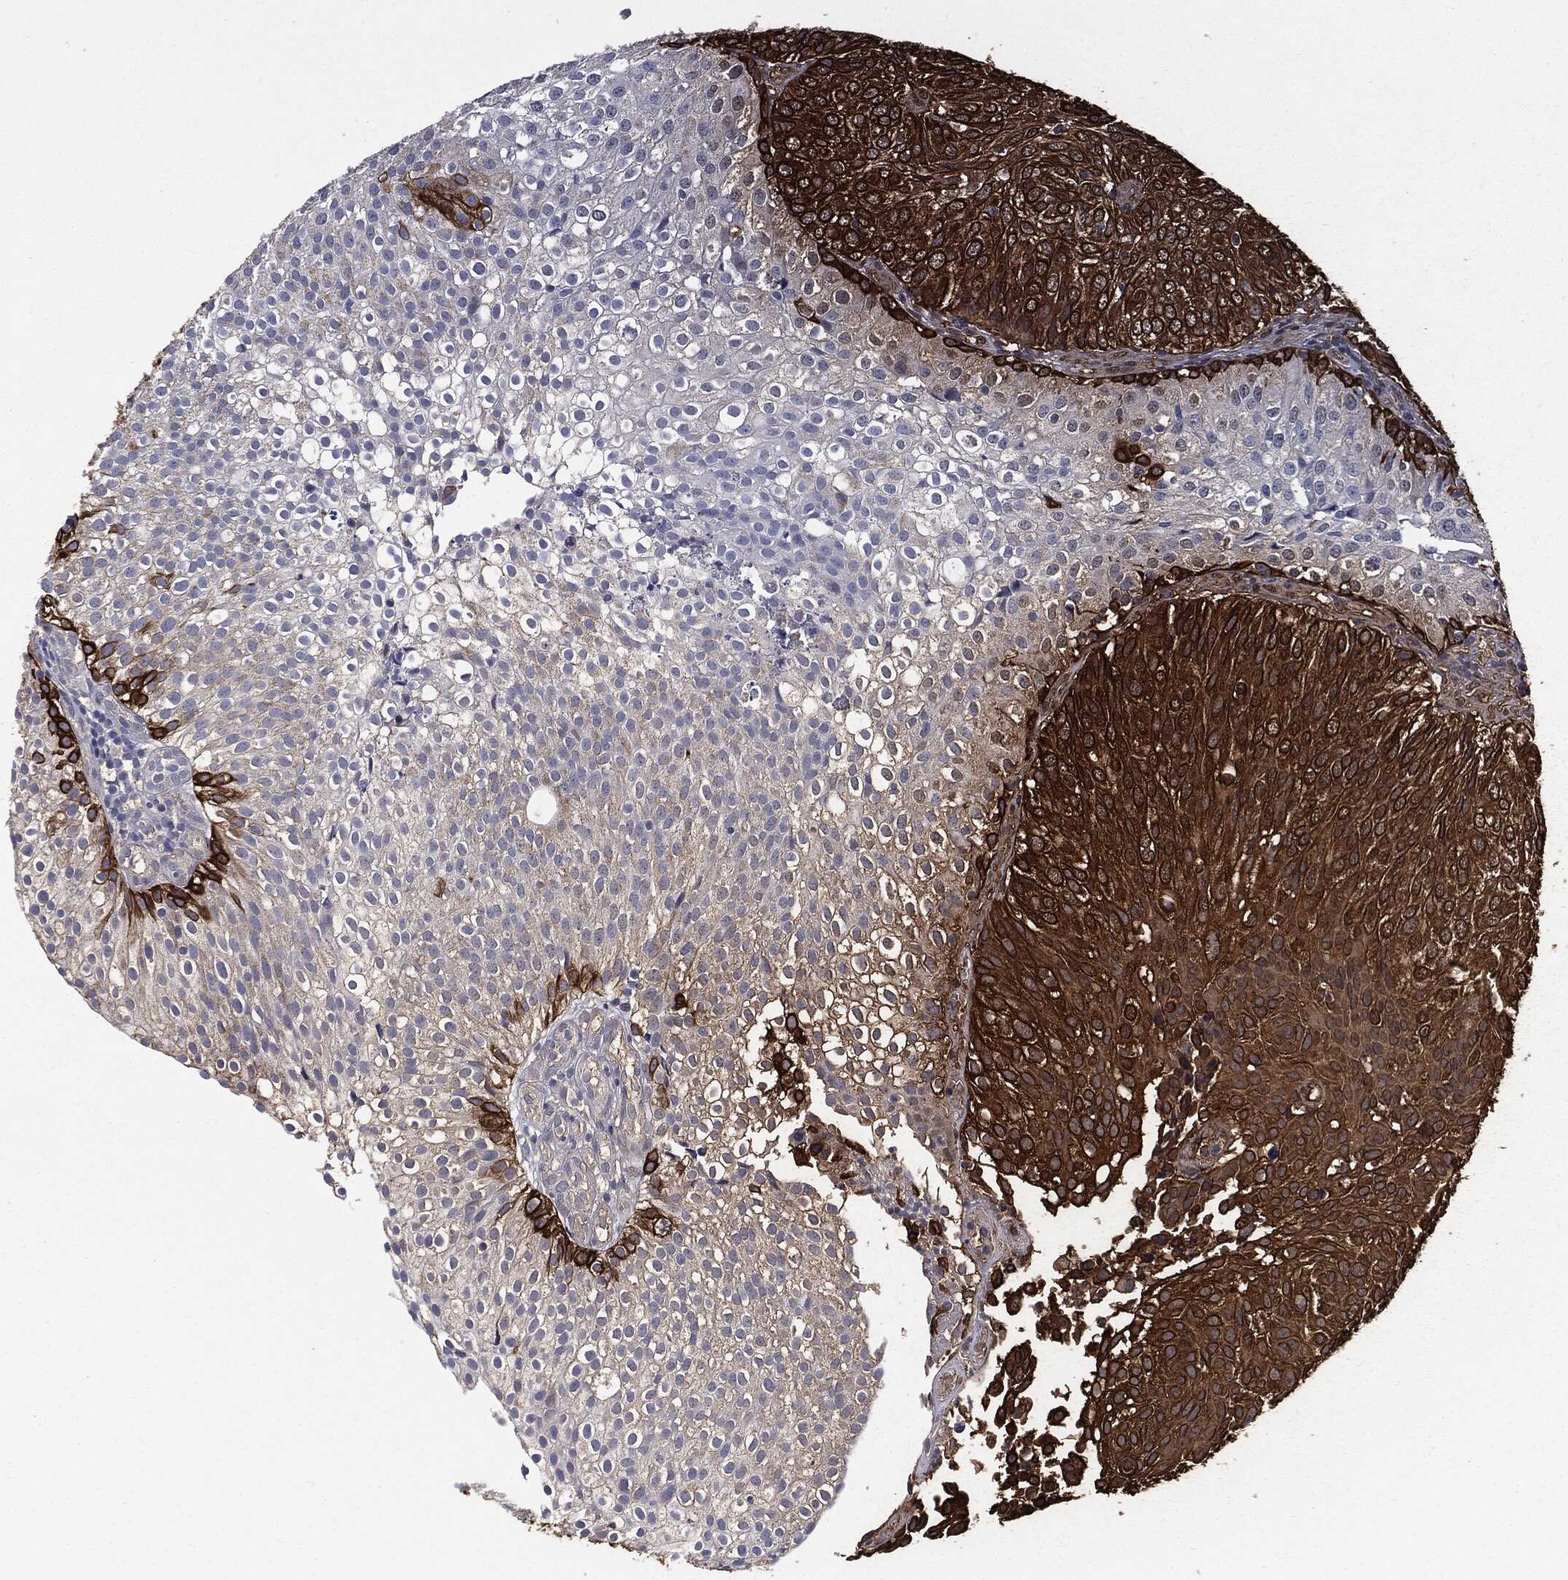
{"staining": {"intensity": "strong", "quantity": "25%-75%", "location": "cytoplasmic/membranous"}, "tissue": "urothelial cancer", "cell_type": "Tumor cells", "image_type": "cancer", "snomed": [{"axis": "morphology", "description": "Urothelial carcinoma, High grade"}, {"axis": "topography", "description": "Urinary bladder"}], "caption": "A high-resolution micrograph shows IHC staining of high-grade urothelial carcinoma, which displays strong cytoplasmic/membranous positivity in approximately 25%-75% of tumor cells.", "gene": "KRT5", "patient": {"sex": "female", "age": 79}}